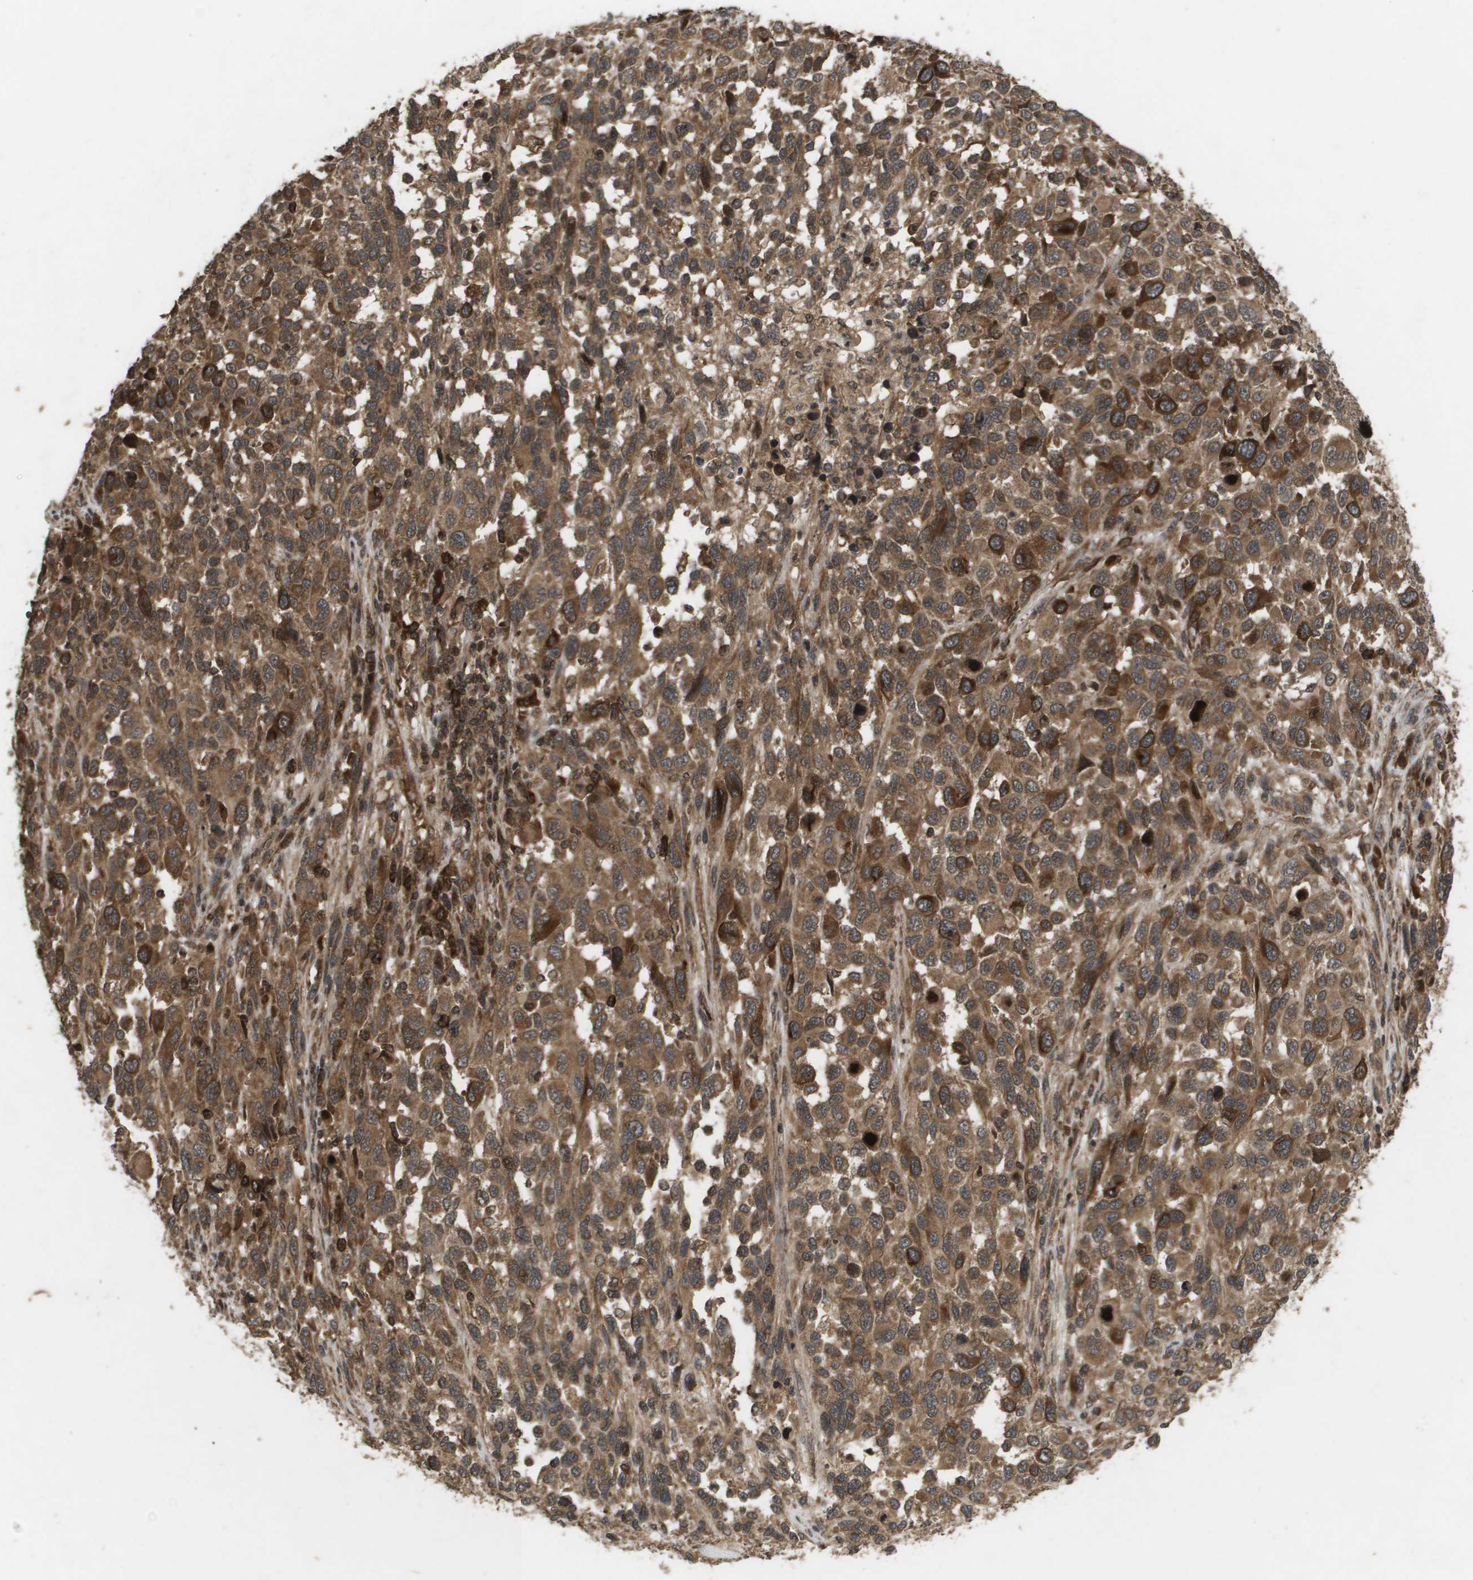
{"staining": {"intensity": "moderate", "quantity": ">75%", "location": "cytoplasmic/membranous"}, "tissue": "melanoma", "cell_type": "Tumor cells", "image_type": "cancer", "snomed": [{"axis": "morphology", "description": "Malignant melanoma, Metastatic site"}, {"axis": "topography", "description": "Lymph node"}], "caption": "Moderate cytoplasmic/membranous positivity for a protein is appreciated in about >75% of tumor cells of melanoma using immunohistochemistry.", "gene": "KIF11", "patient": {"sex": "male", "age": 61}}